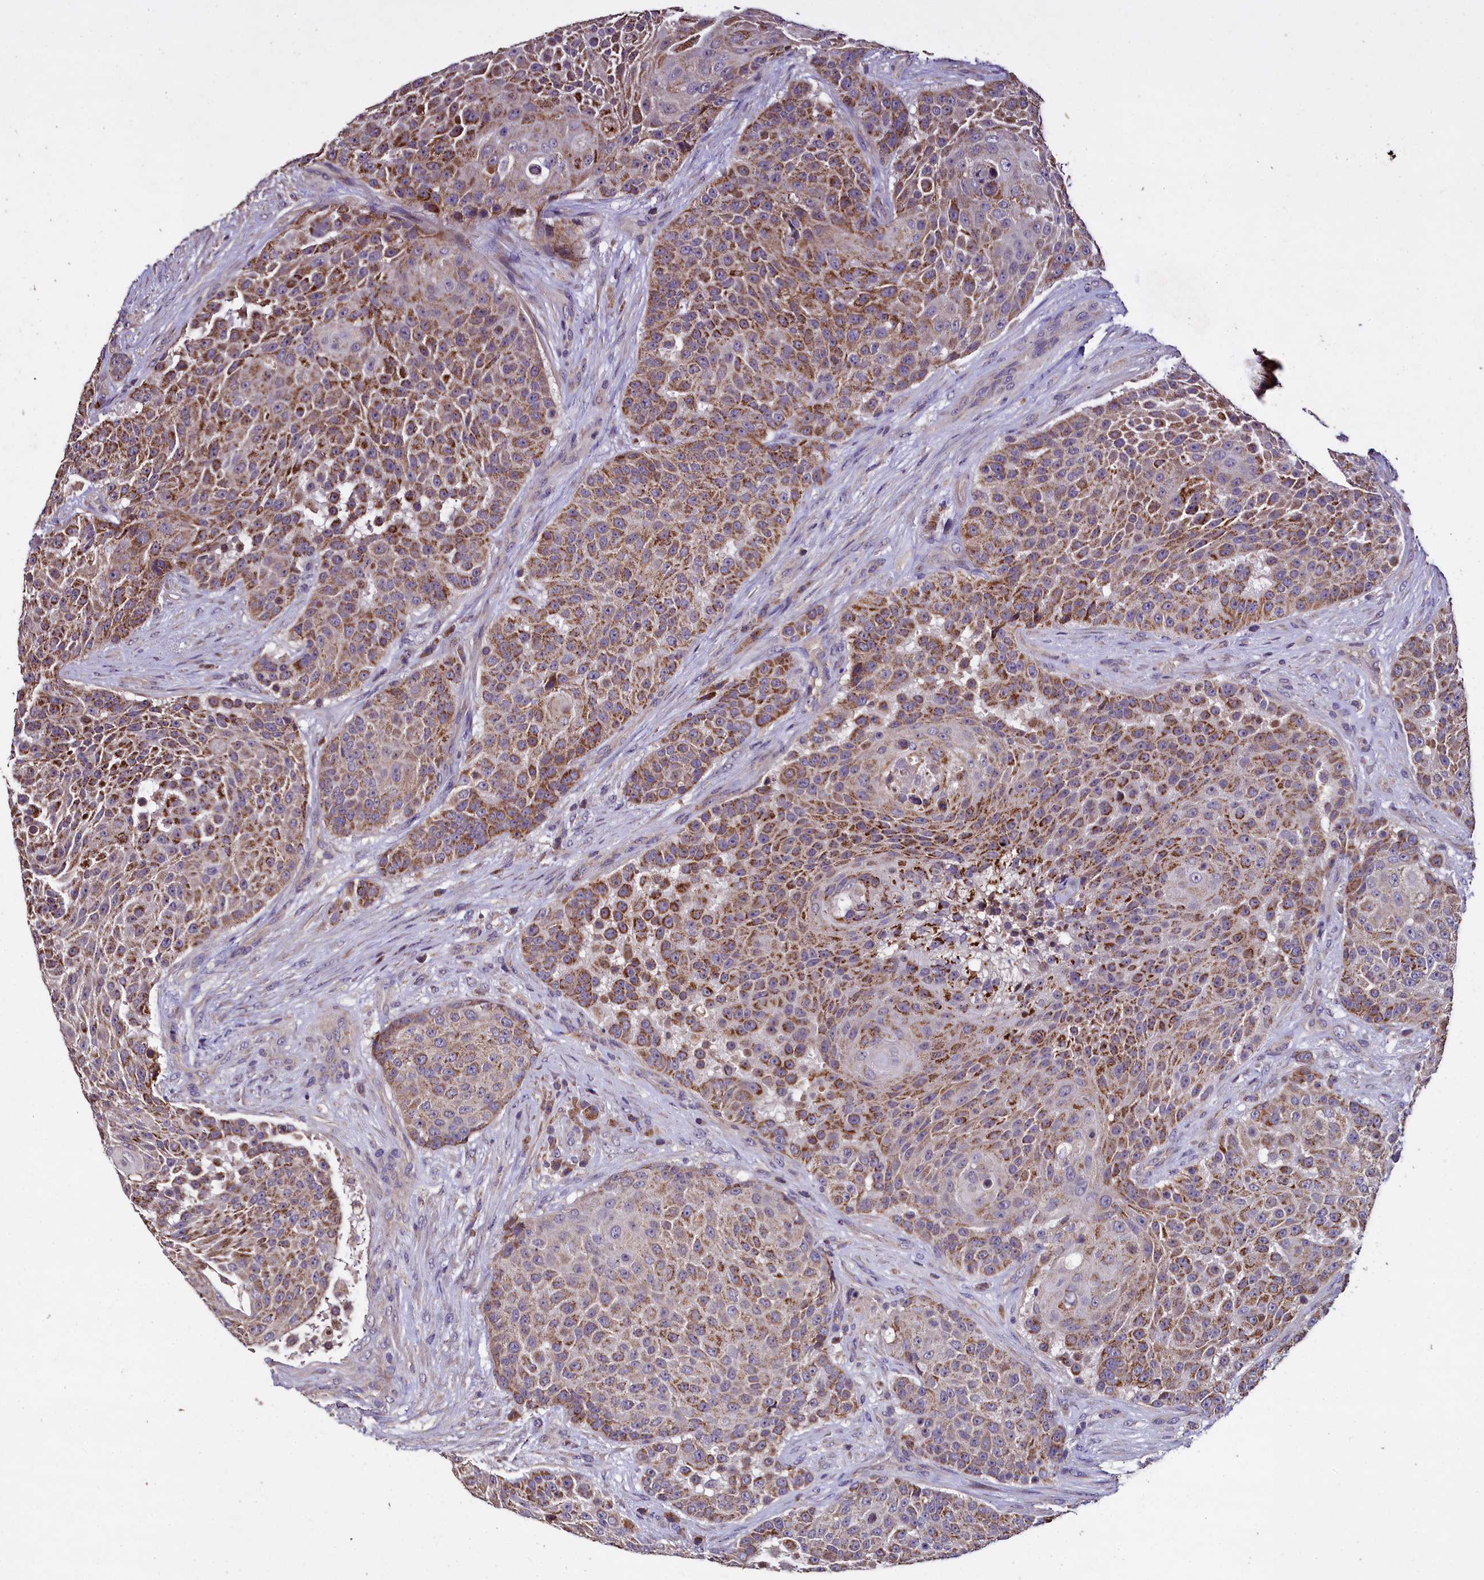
{"staining": {"intensity": "strong", "quantity": ">75%", "location": "cytoplasmic/membranous"}, "tissue": "urothelial cancer", "cell_type": "Tumor cells", "image_type": "cancer", "snomed": [{"axis": "morphology", "description": "Urothelial carcinoma, High grade"}, {"axis": "topography", "description": "Urinary bladder"}], "caption": "High-grade urothelial carcinoma stained with IHC shows strong cytoplasmic/membranous staining in approximately >75% of tumor cells.", "gene": "COQ9", "patient": {"sex": "female", "age": 63}}